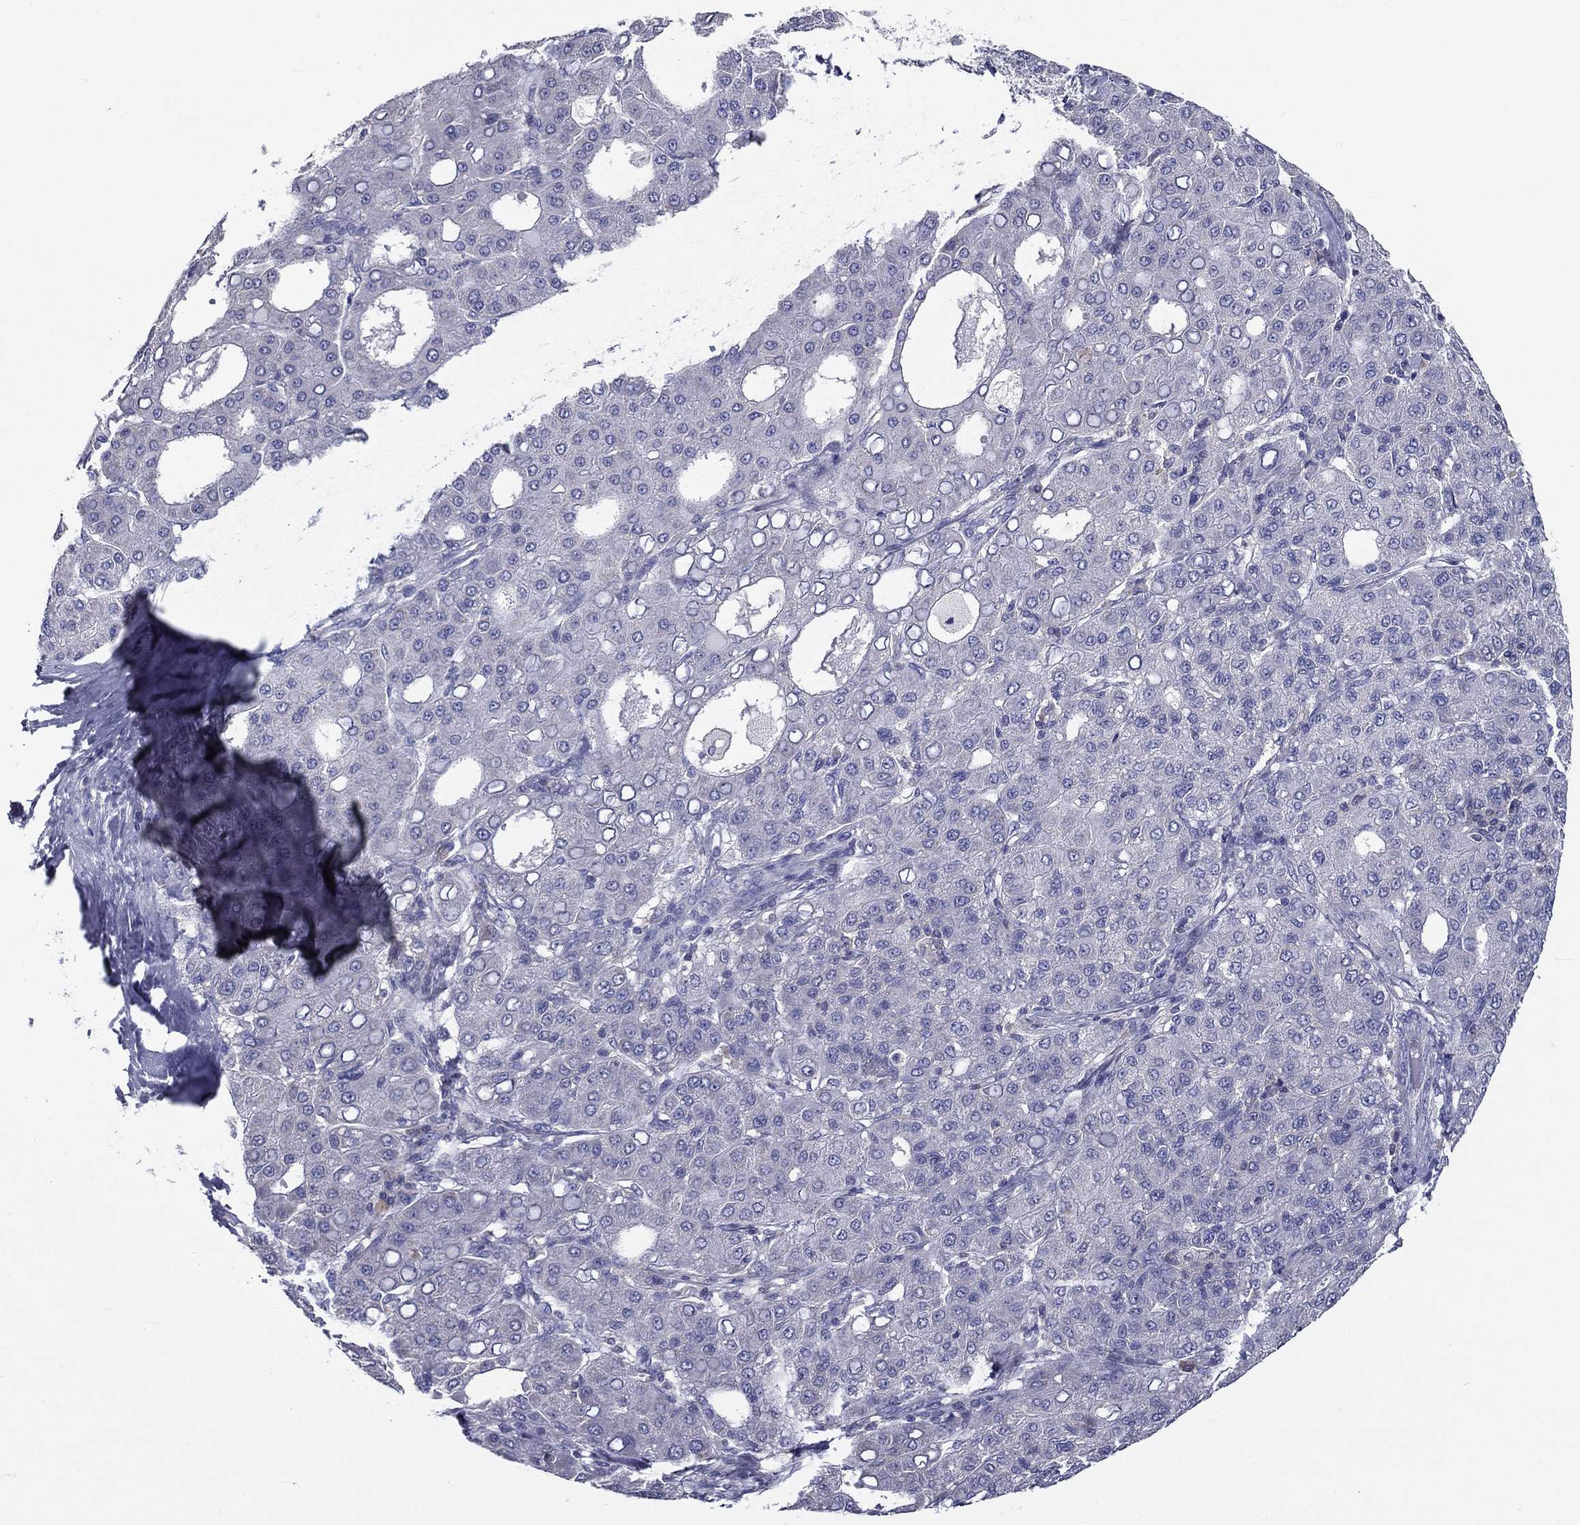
{"staining": {"intensity": "negative", "quantity": "none", "location": "none"}, "tissue": "liver cancer", "cell_type": "Tumor cells", "image_type": "cancer", "snomed": [{"axis": "morphology", "description": "Carcinoma, Hepatocellular, NOS"}, {"axis": "topography", "description": "Liver"}], "caption": "This is an immunohistochemistry (IHC) photomicrograph of liver cancer (hepatocellular carcinoma). There is no expression in tumor cells.", "gene": "POU2F2", "patient": {"sex": "male", "age": 65}}